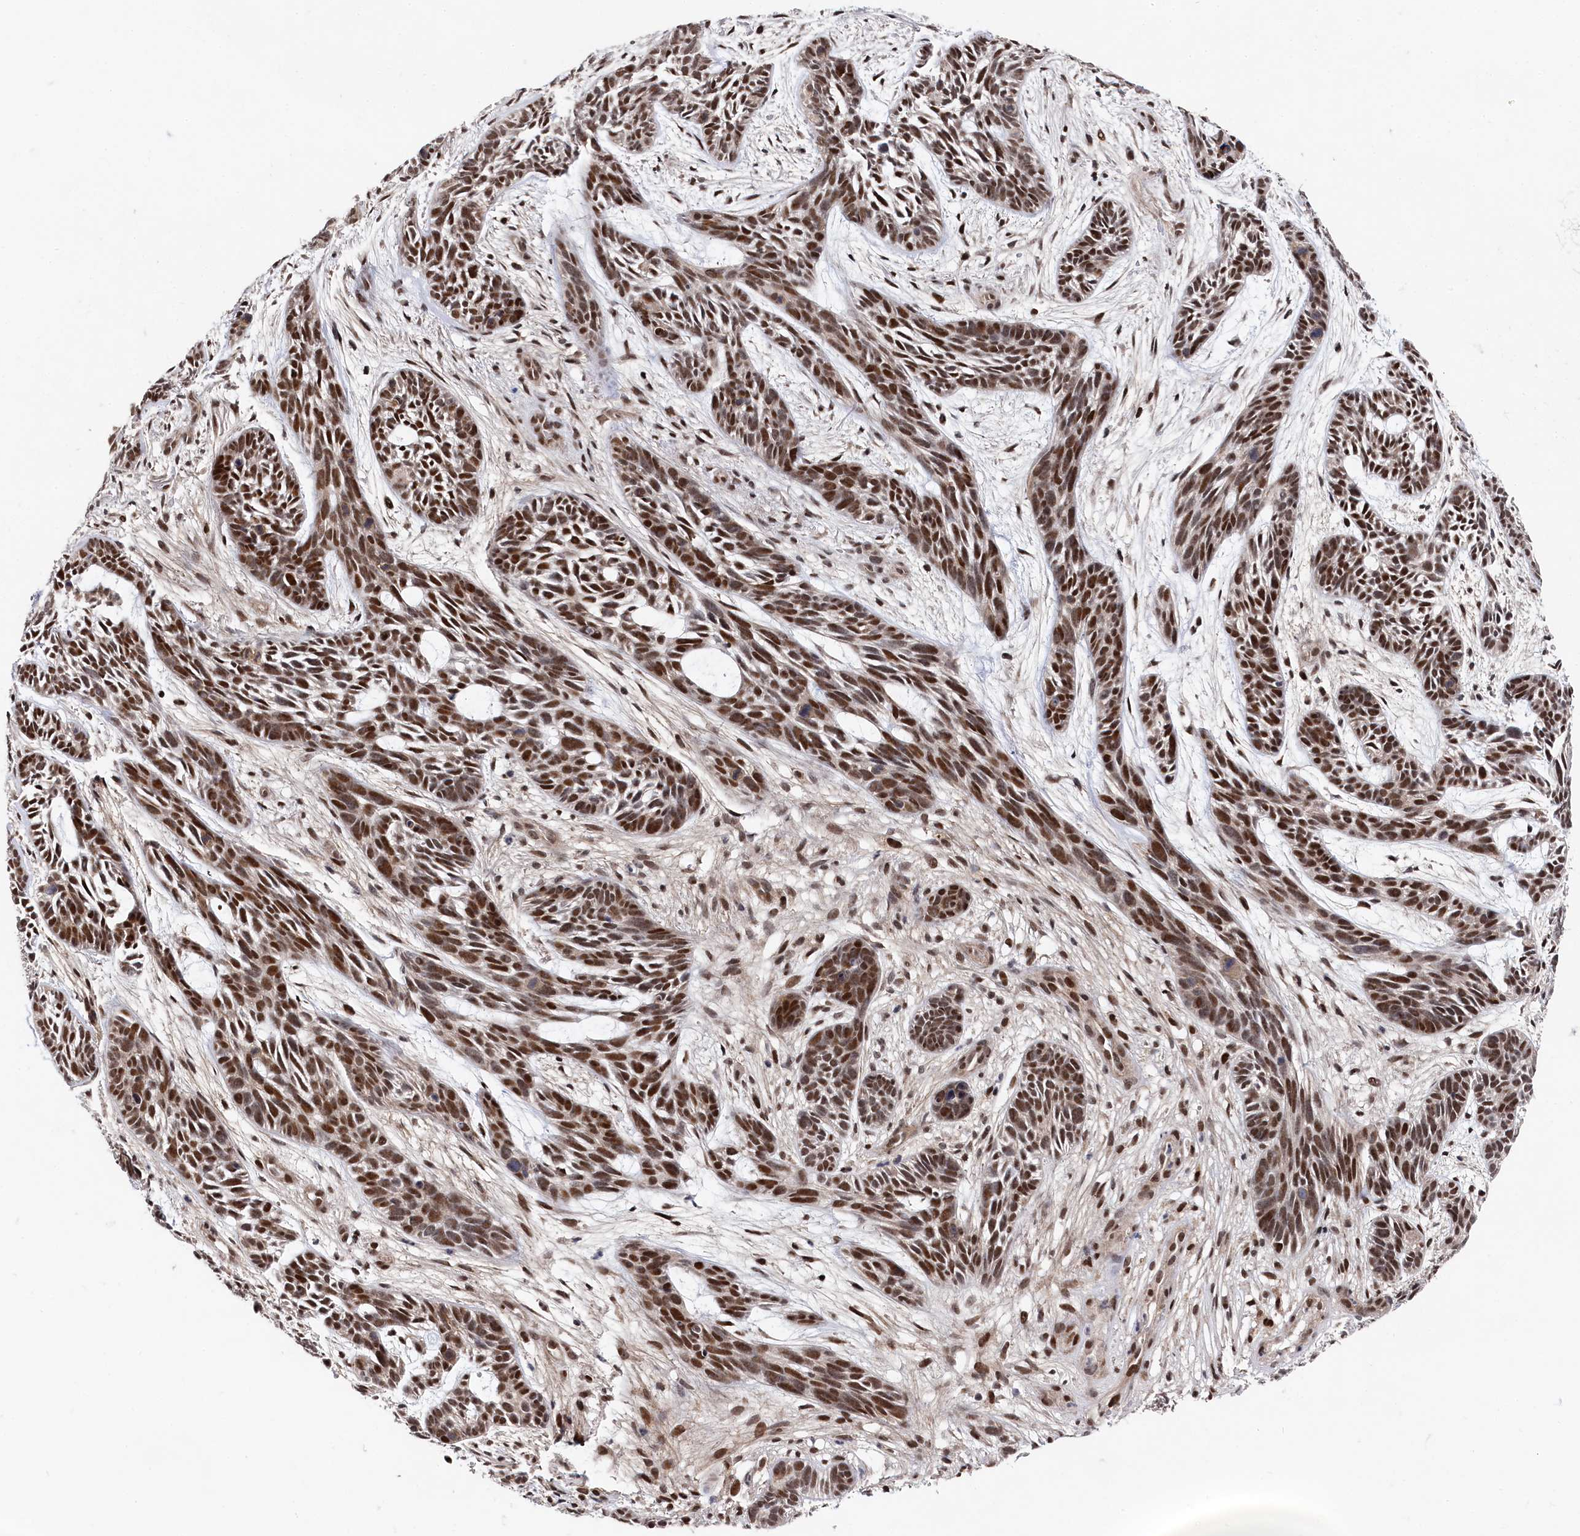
{"staining": {"intensity": "strong", "quantity": ">75%", "location": "nuclear"}, "tissue": "skin cancer", "cell_type": "Tumor cells", "image_type": "cancer", "snomed": [{"axis": "morphology", "description": "Basal cell carcinoma"}, {"axis": "topography", "description": "Skin"}], "caption": "The micrograph shows a brown stain indicating the presence of a protein in the nuclear of tumor cells in skin basal cell carcinoma.", "gene": "BUB3", "patient": {"sex": "male", "age": 89}}